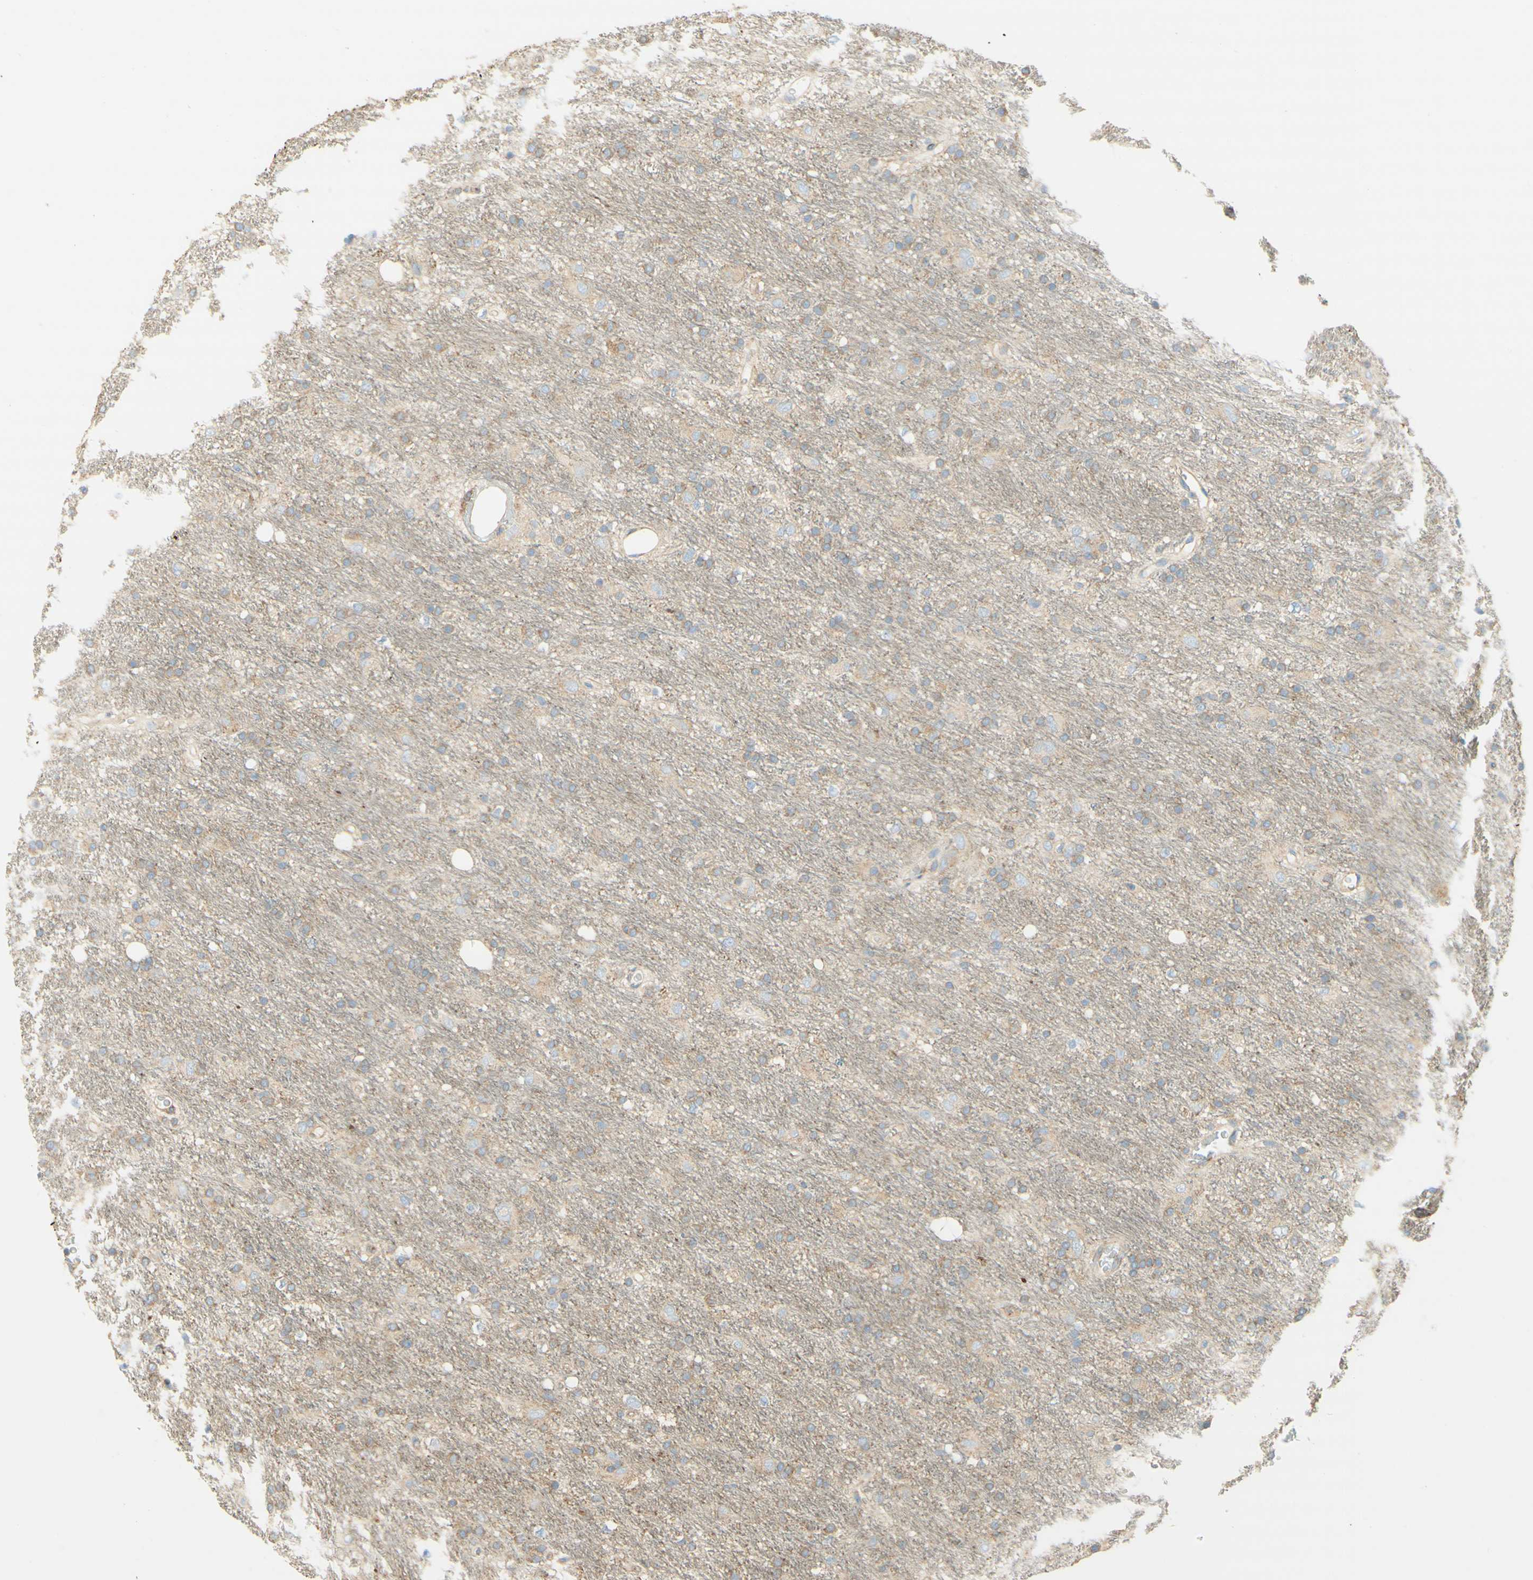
{"staining": {"intensity": "weak", "quantity": "<25%", "location": "cytoplasmic/membranous"}, "tissue": "glioma", "cell_type": "Tumor cells", "image_type": "cancer", "snomed": [{"axis": "morphology", "description": "Glioma, malignant, Low grade"}, {"axis": "topography", "description": "Brain"}], "caption": "The IHC histopathology image has no significant positivity in tumor cells of malignant glioma (low-grade) tissue. The staining is performed using DAB brown chromogen with nuclei counter-stained in using hematoxylin.", "gene": "CLTC", "patient": {"sex": "male", "age": 77}}